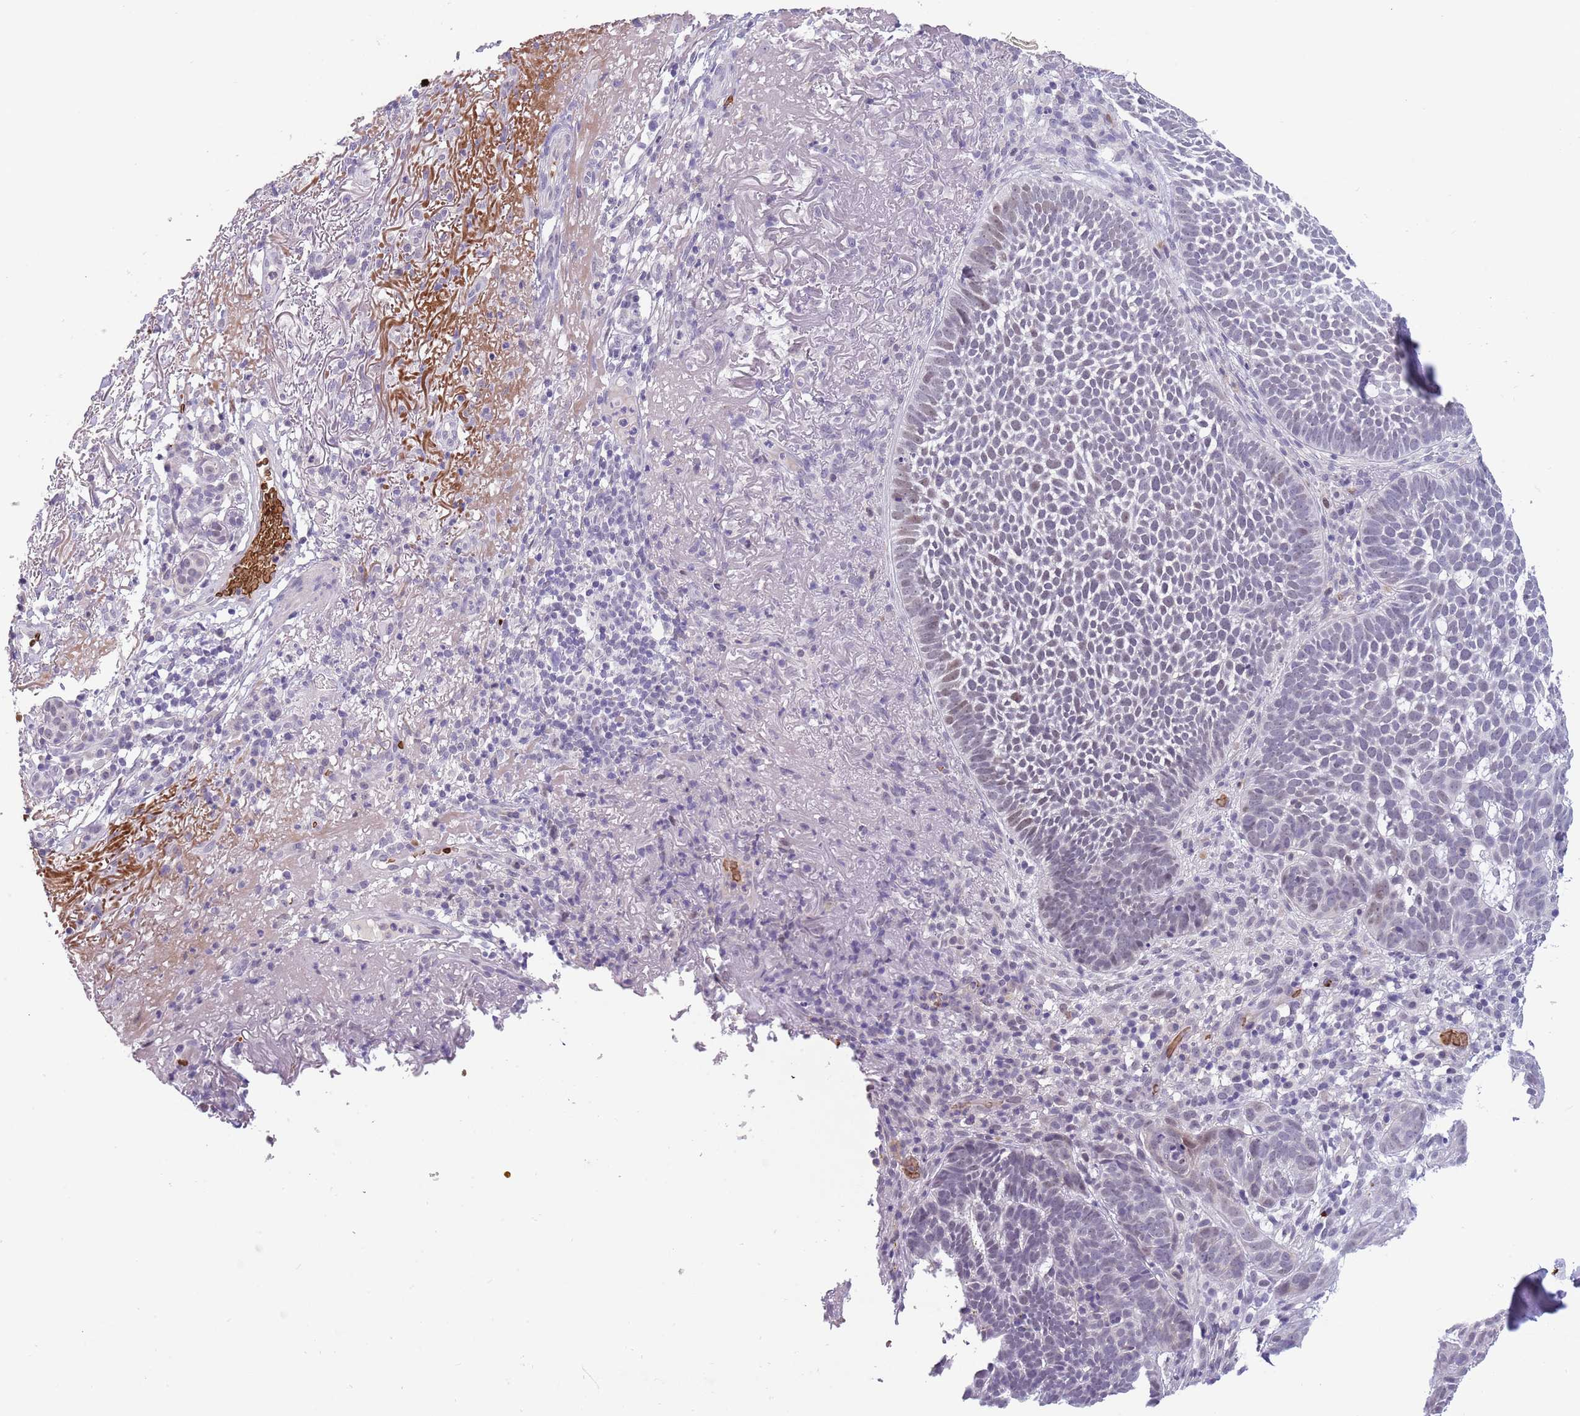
{"staining": {"intensity": "weak", "quantity": "<25%", "location": "nuclear"}, "tissue": "skin cancer", "cell_type": "Tumor cells", "image_type": "cancer", "snomed": [{"axis": "morphology", "description": "Basal cell carcinoma"}, {"axis": "topography", "description": "Skin"}], "caption": "This is a image of IHC staining of skin cancer (basal cell carcinoma), which shows no staining in tumor cells.", "gene": "LYPD6B", "patient": {"sex": "female", "age": 78}}